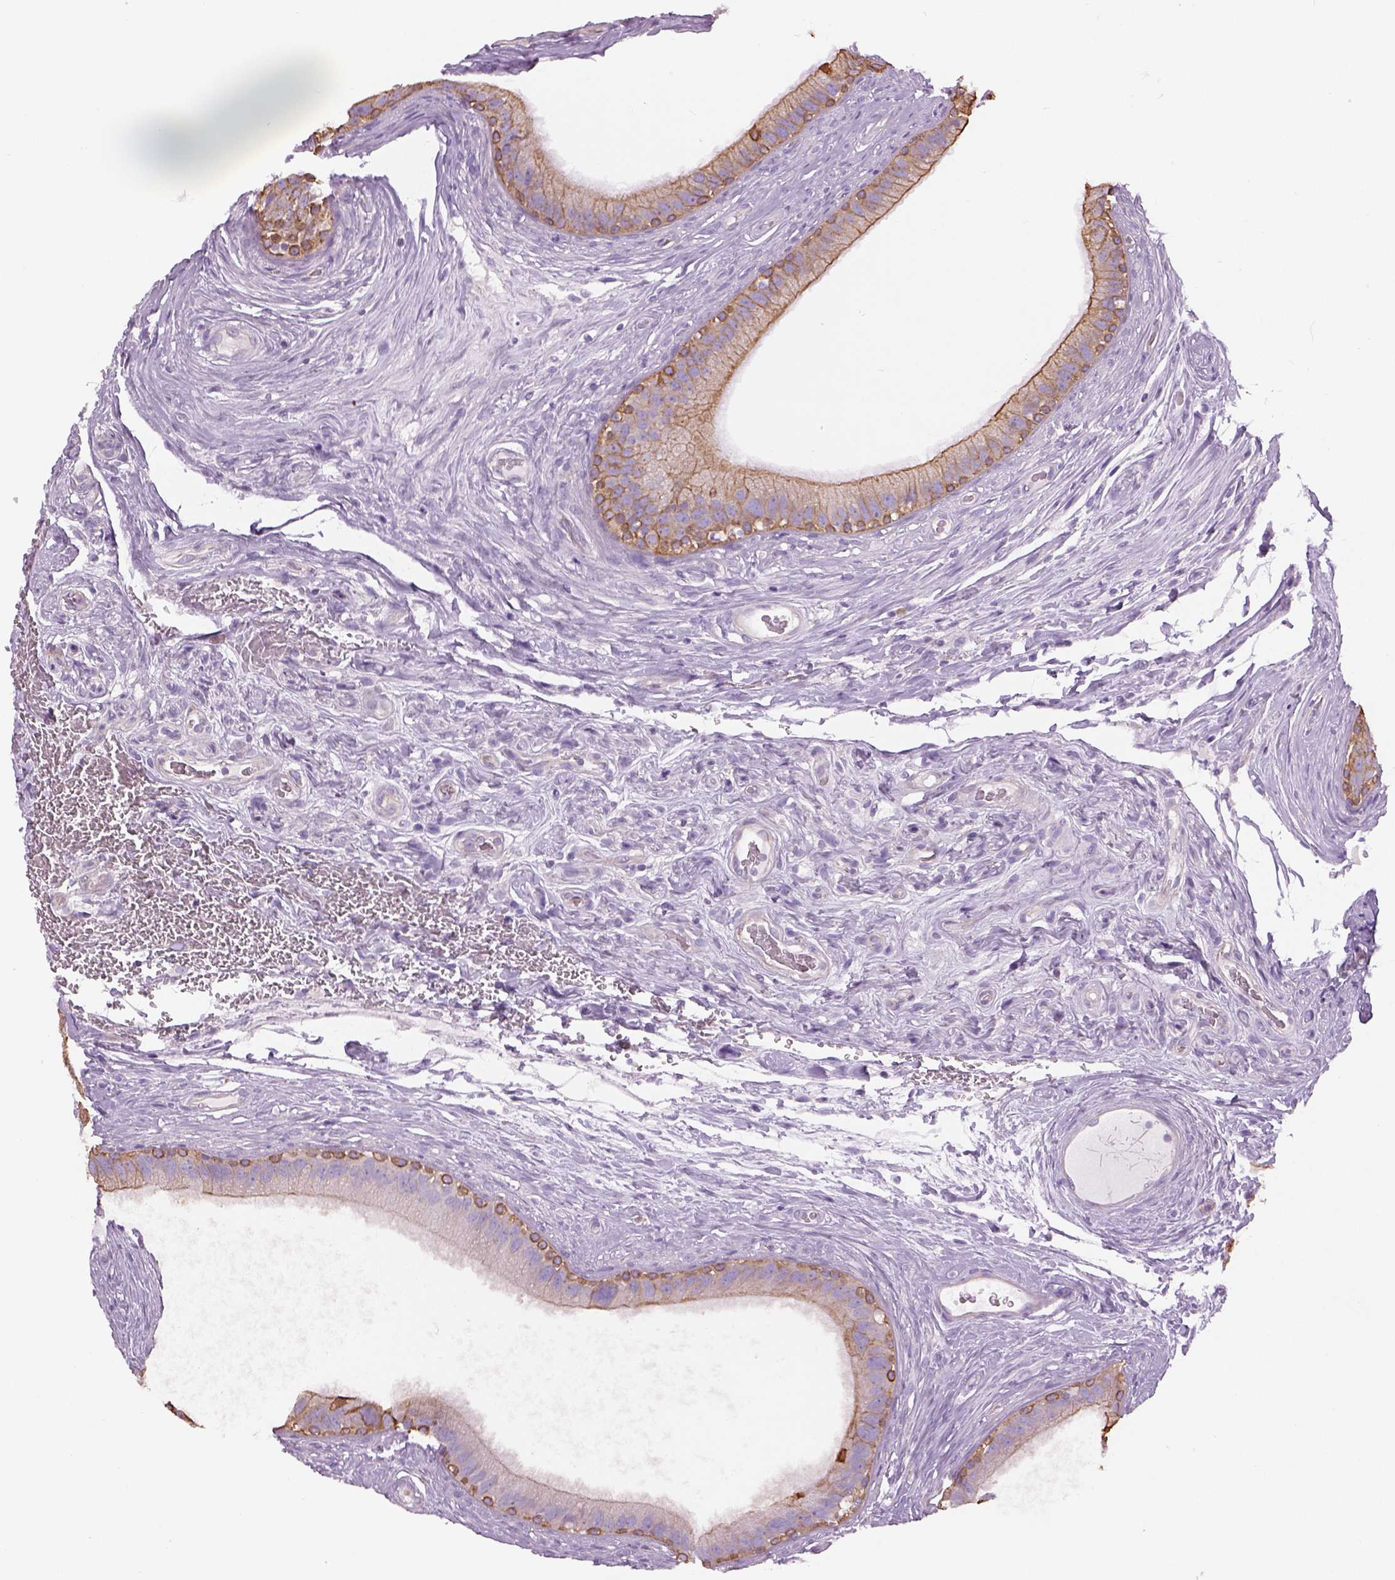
{"staining": {"intensity": "moderate", "quantity": "<25%", "location": "cytoplasmic/membranous"}, "tissue": "epididymis", "cell_type": "Glandular cells", "image_type": "normal", "snomed": [{"axis": "morphology", "description": "Normal tissue, NOS"}, {"axis": "topography", "description": "Epididymis"}], "caption": "High-power microscopy captured an immunohistochemistry (IHC) image of benign epididymis, revealing moderate cytoplasmic/membranous positivity in approximately <25% of glandular cells.", "gene": "CHST14", "patient": {"sex": "male", "age": 59}}